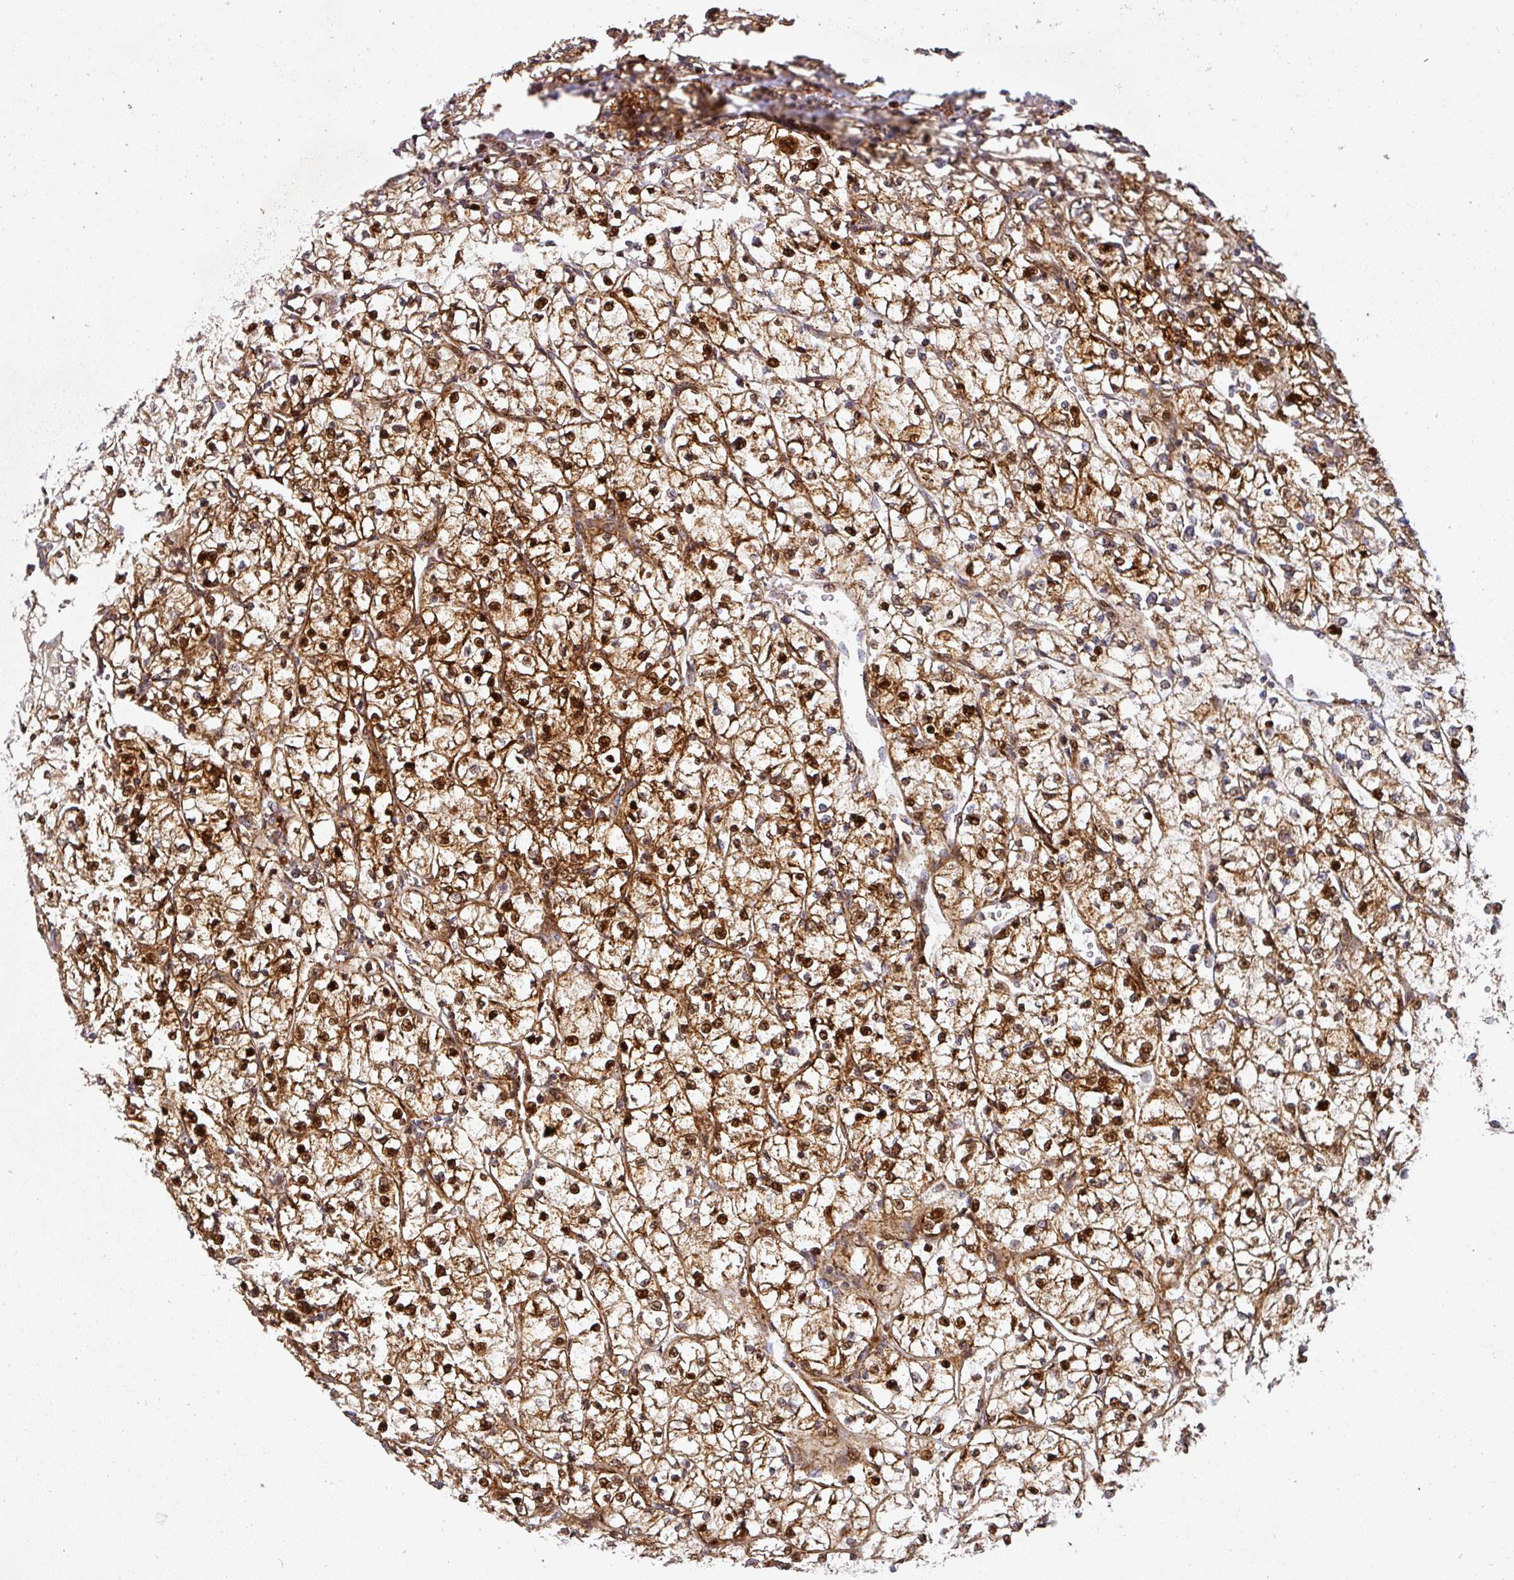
{"staining": {"intensity": "strong", "quantity": ">75%", "location": "cytoplasmic/membranous,nuclear"}, "tissue": "renal cancer", "cell_type": "Tumor cells", "image_type": "cancer", "snomed": [{"axis": "morphology", "description": "Adenocarcinoma, NOS"}, {"axis": "topography", "description": "Kidney"}], "caption": "IHC staining of adenocarcinoma (renal), which demonstrates high levels of strong cytoplasmic/membranous and nuclear expression in about >75% of tumor cells indicating strong cytoplasmic/membranous and nuclear protein expression. The staining was performed using DAB (3,3'-diaminobenzidine) (brown) for protein detection and nuclei were counterstained in hematoxylin (blue).", "gene": "GPD2", "patient": {"sex": "female", "age": 64}}